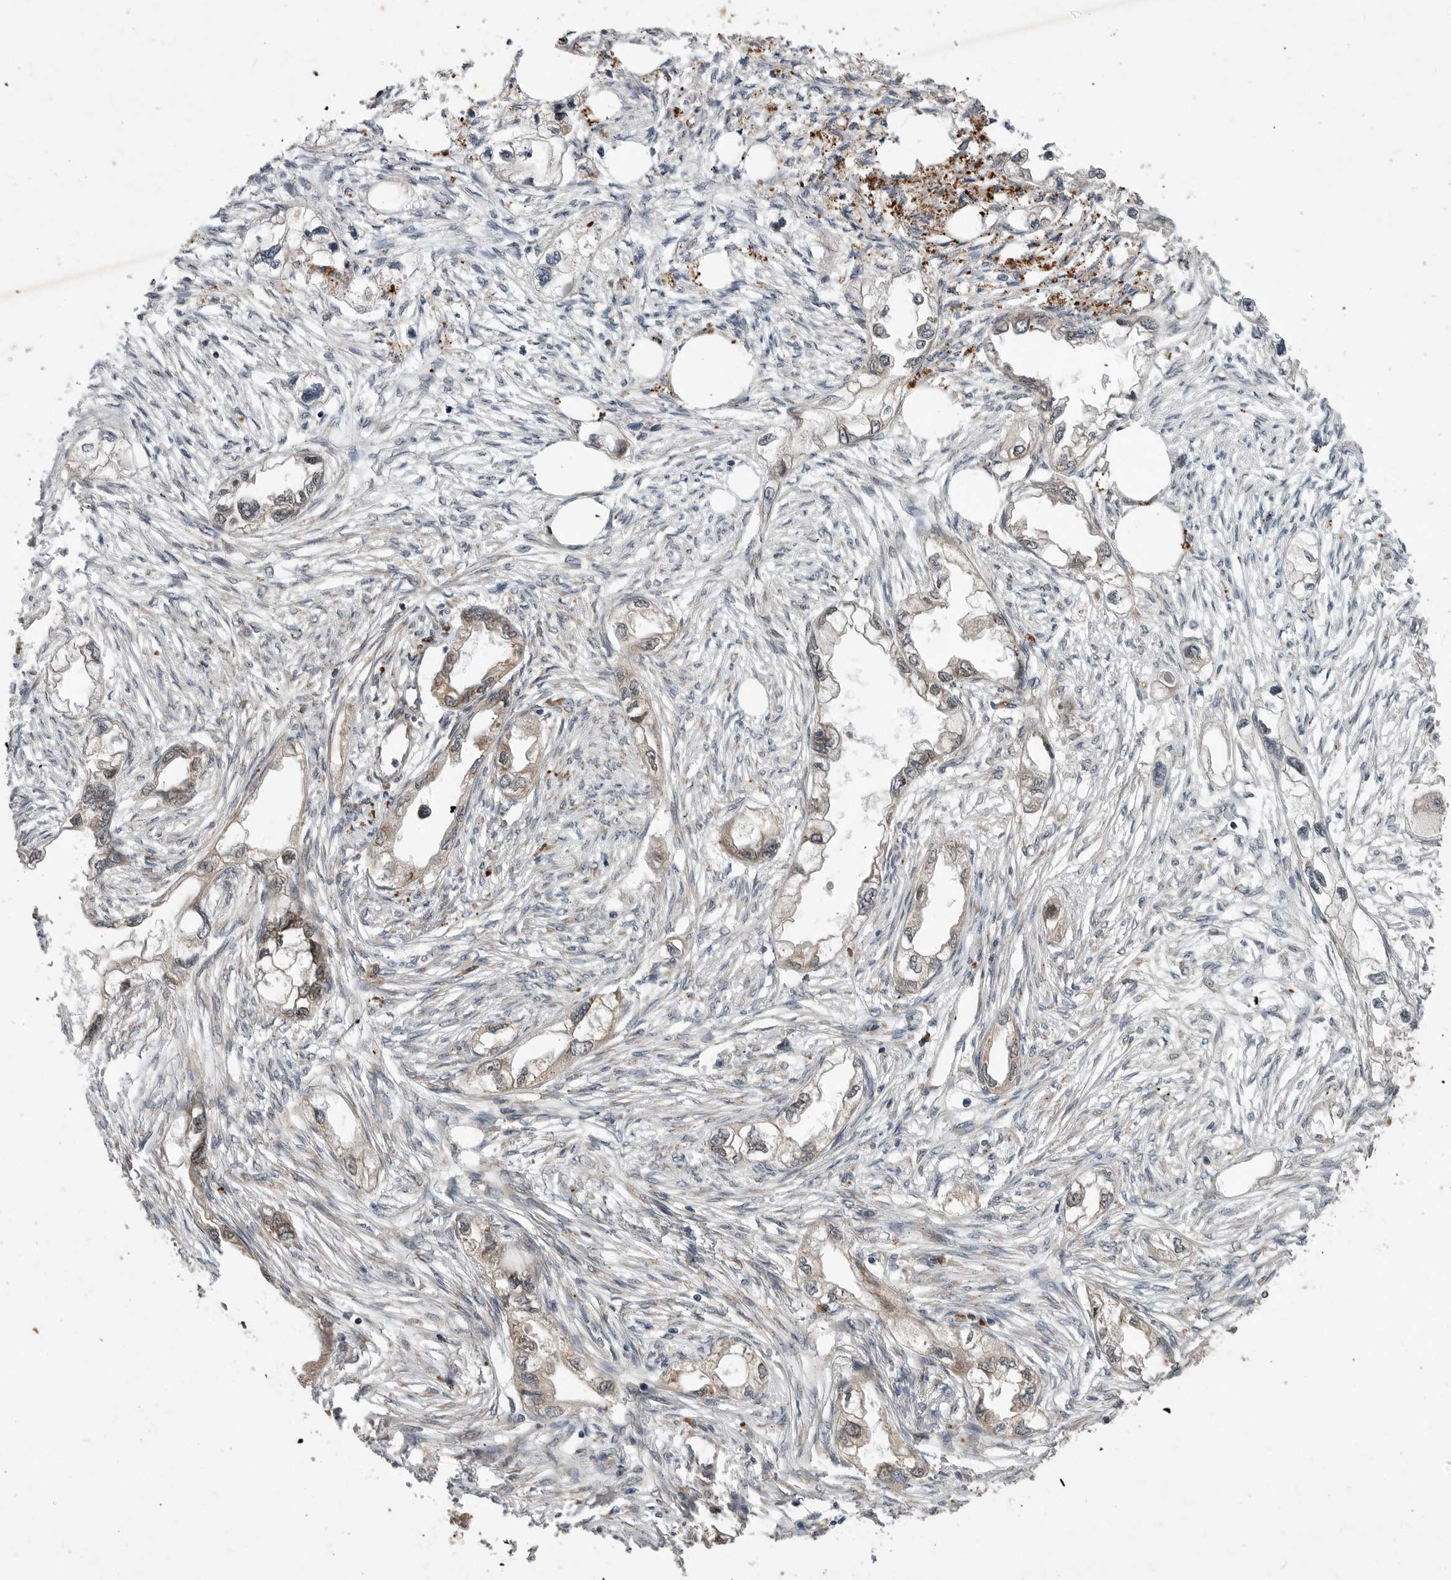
{"staining": {"intensity": "weak", "quantity": "25%-75%", "location": "cytoplasmic/membranous"}, "tissue": "endometrial cancer", "cell_type": "Tumor cells", "image_type": "cancer", "snomed": [{"axis": "morphology", "description": "Adenocarcinoma, NOS"}, {"axis": "morphology", "description": "Adenocarcinoma, metastatic, NOS"}, {"axis": "topography", "description": "Adipose tissue"}, {"axis": "topography", "description": "Endometrium"}], "caption": "Weak cytoplasmic/membranous expression for a protein is identified in about 25%-75% of tumor cells of endometrial cancer using IHC.", "gene": "OSBPL9", "patient": {"sex": "female", "age": 67}}